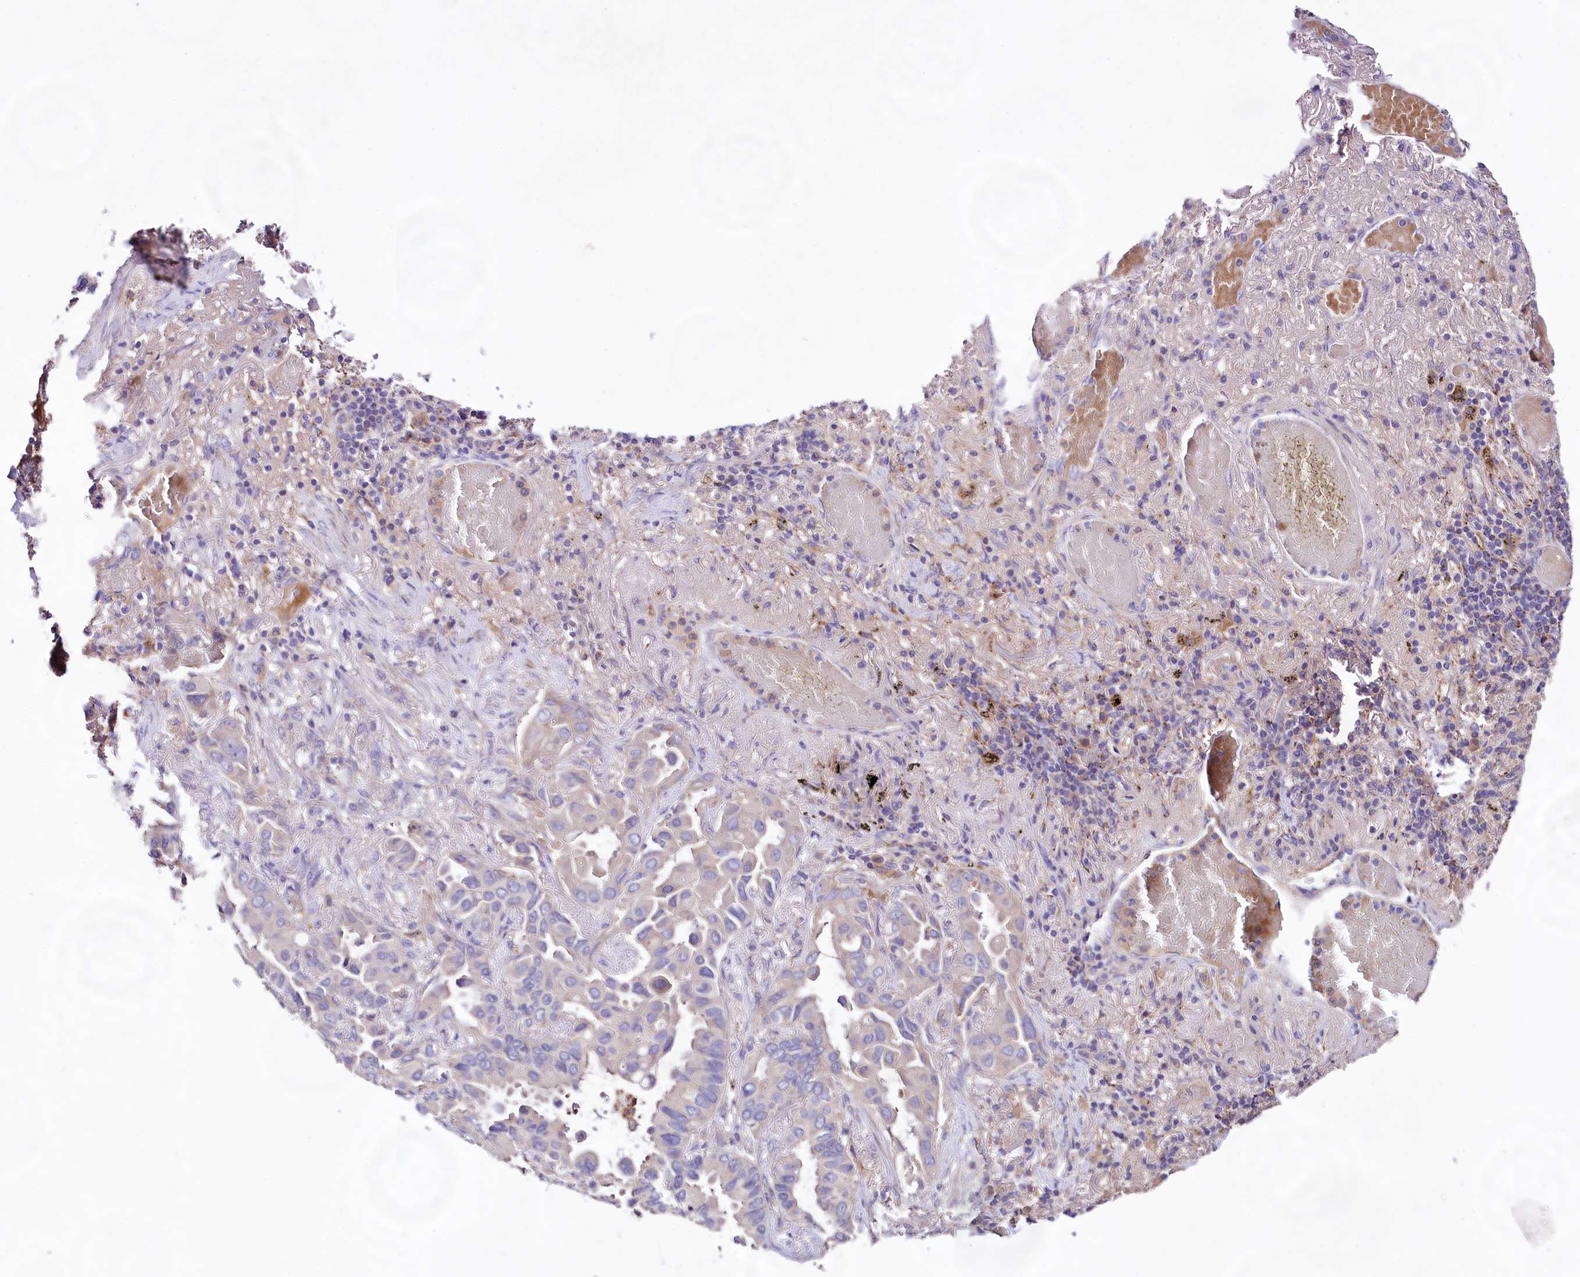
{"staining": {"intensity": "negative", "quantity": "none", "location": "none"}, "tissue": "lung cancer", "cell_type": "Tumor cells", "image_type": "cancer", "snomed": [{"axis": "morphology", "description": "Adenocarcinoma, NOS"}, {"axis": "topography", "description": "Lung"}], "caption": "Tumor cells show no significant positivity in lung cancer.", "gene": "DMXL2", "patient": {"sex": "male", "age": 64}}